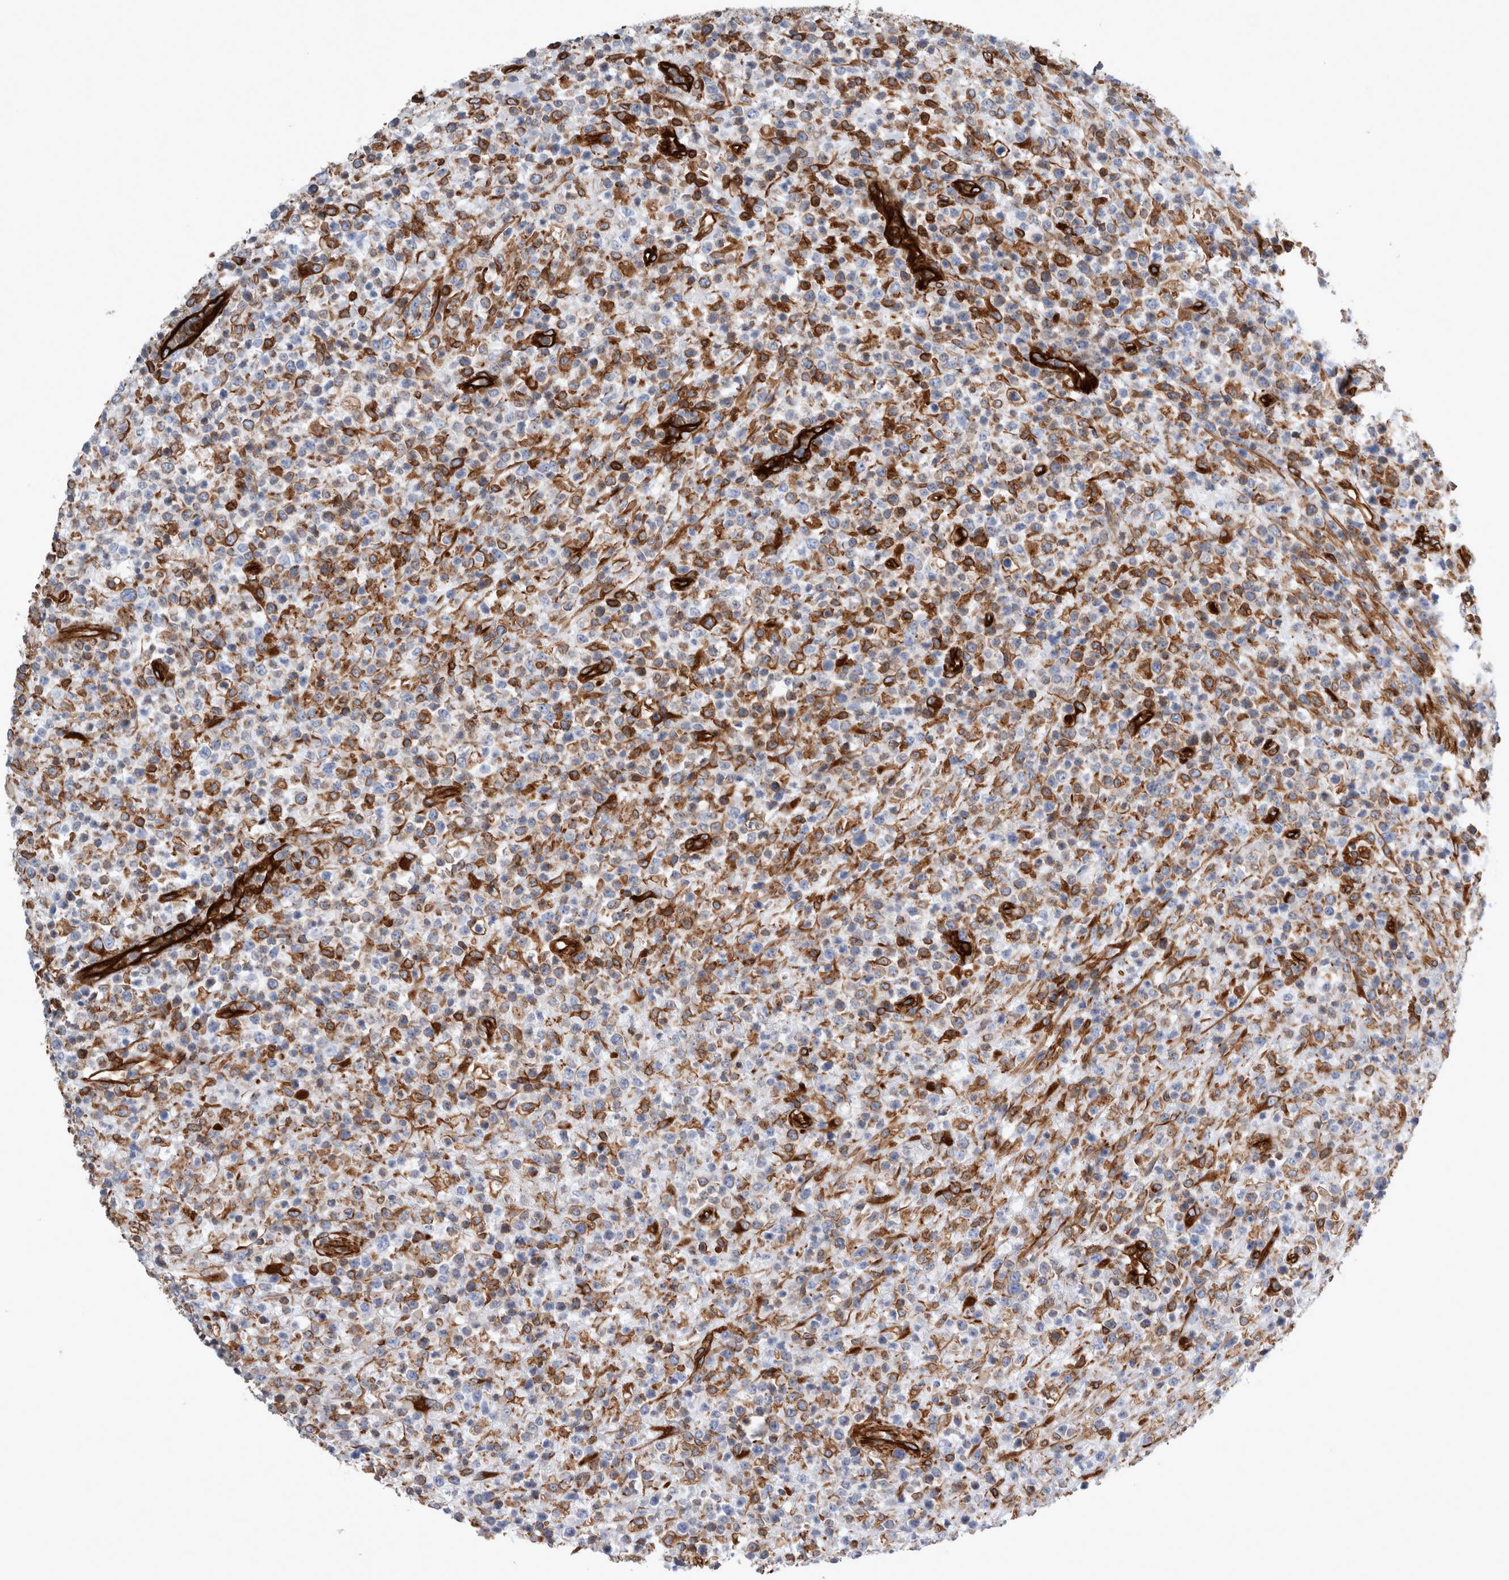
{"staining": {"intensity": "moderate", "quantity": "<25%", "location": "cytoplasmic/membranous"}, "tissue": "lymphoma", "cell_type": "Tumor cells", "image_type": "cancer", "snomed": [{"axis": "morphology", "description": "Malignant lymphoma, non-Hodgkin's type, High grade"}, {"axis": "topography", "description": "Colon"}], "caption": "This is an image of immunohistochemistry (IHC) staining of lymphoma, which shows moderate expression in the cytoplasmic/membranous of tumor cells.", "gene": "PLEC", "patient": {"sex": "female", "age": 53}}